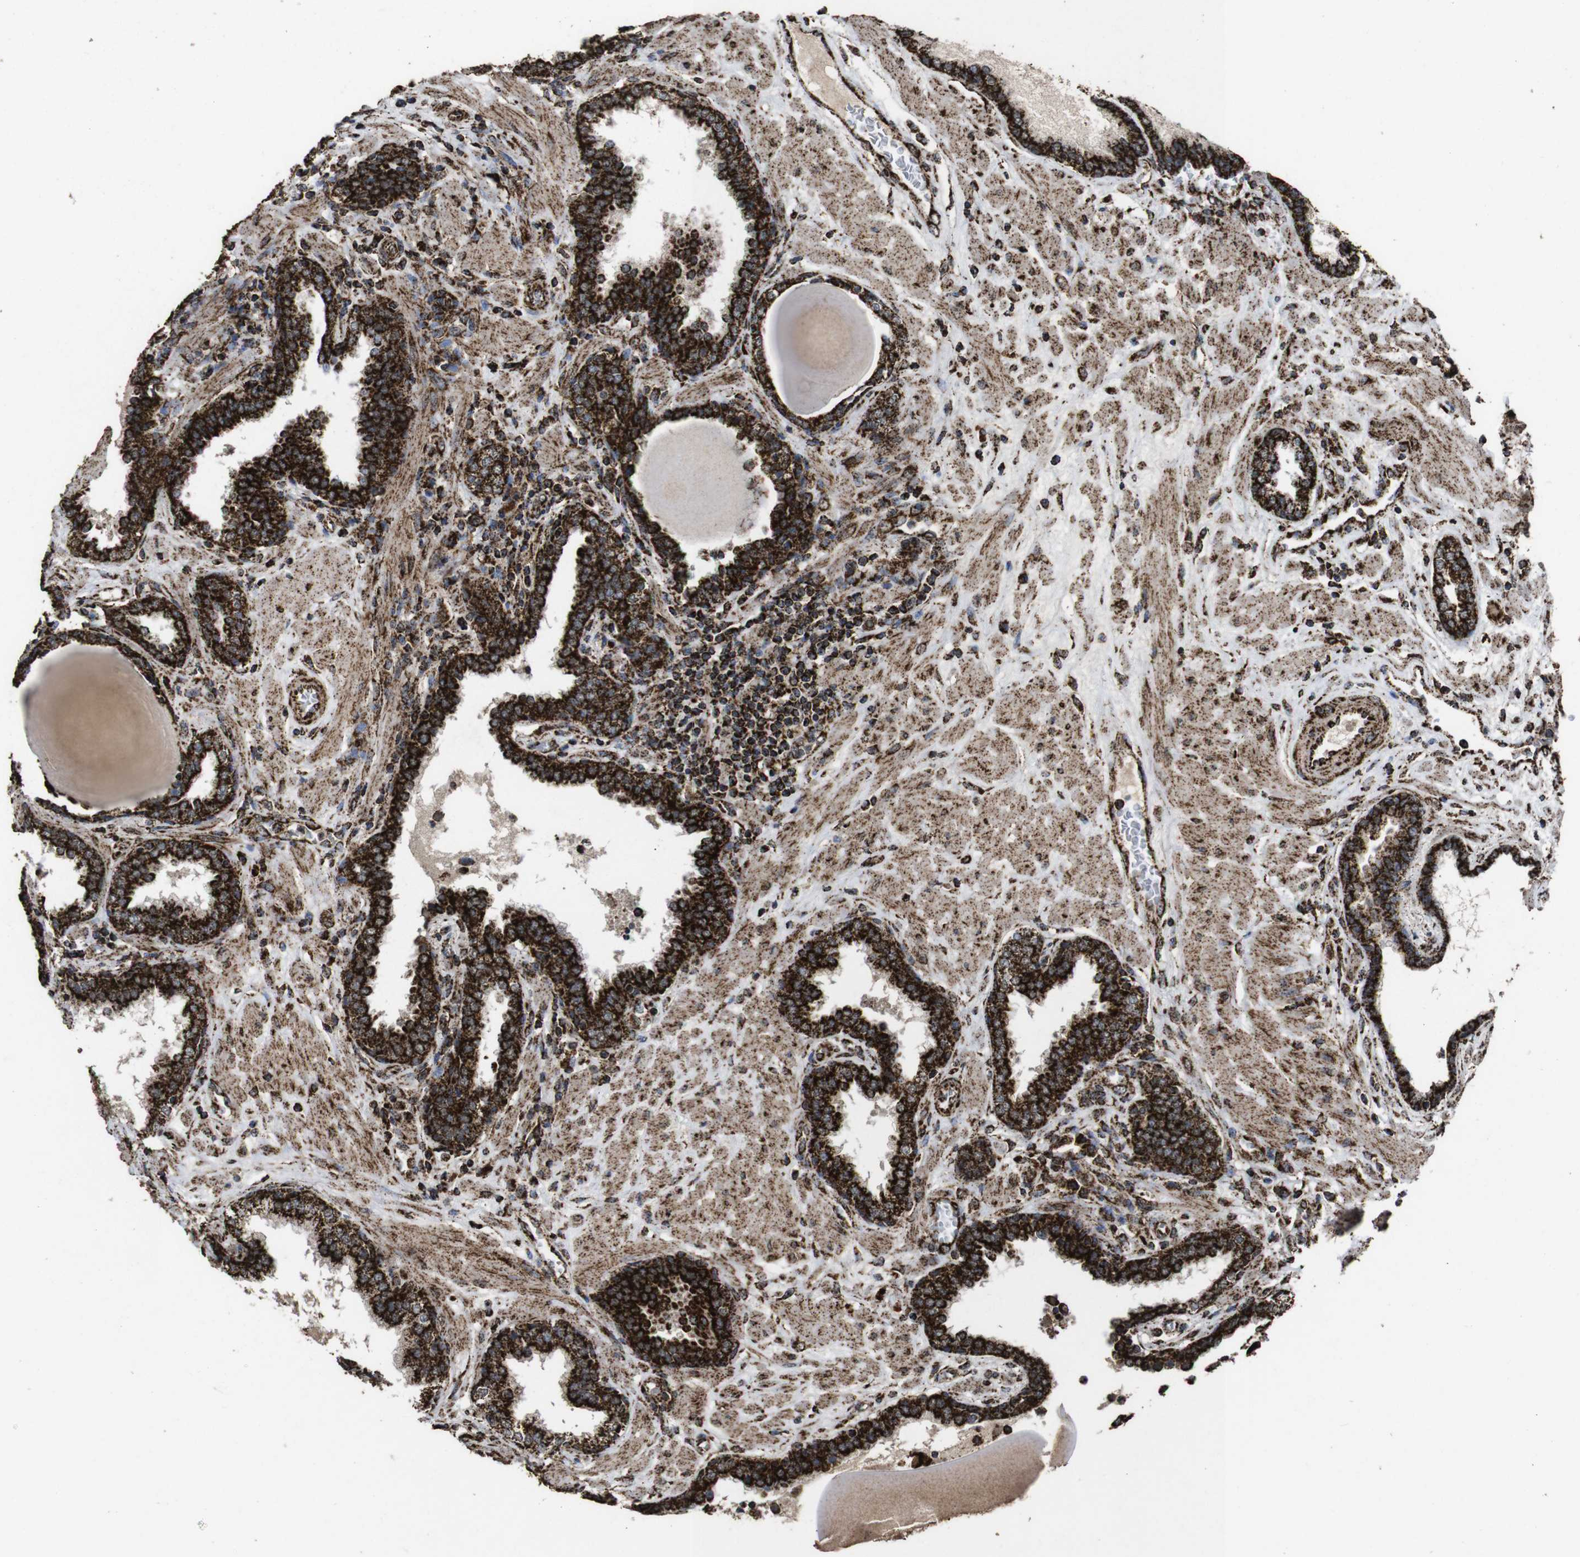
{"staining": {"intensity": "strong", "quantity": ">75%", "location": "cytoplasmic/membranous"}, "tissue": "prostate", "cell_type": "Glandular cells", "image_type": "normal", "snomed": [{"axis": "morphology", "description": "Normal tissue, NOS"}, {"axis": "topography", "description": "Prostate"}], "caption": "About >75% of glandular cells in unremarkable prostate display strong cytoplasmic/membranous protein expression as visualized by brown immunohistochemical staining.", "gene": "ATP5F1A", "patient": {"sex": "male", "age": 51}}